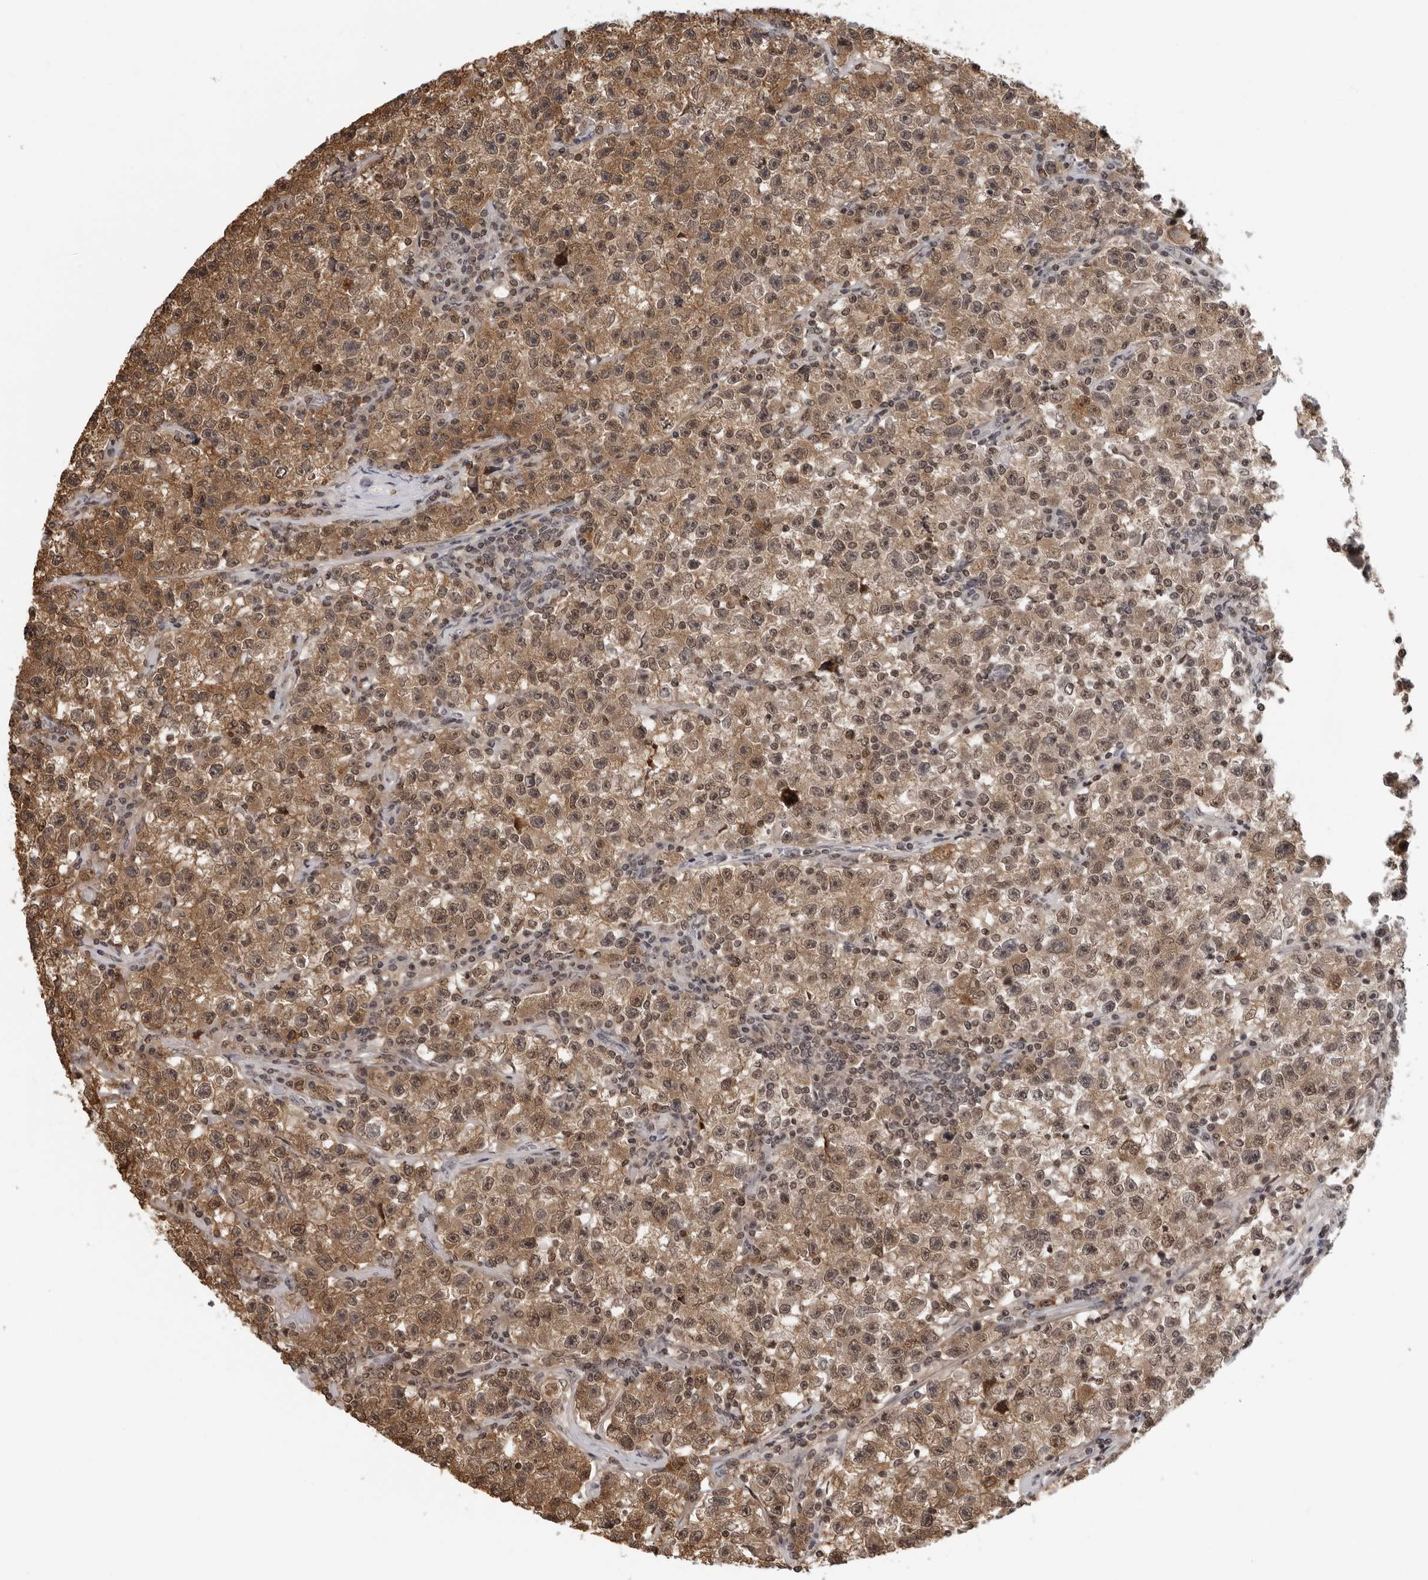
{"staining": {"intensity": "moderate", "quantity": ">75%", "location": "cytoplasmic/membranous,nuclear"}, "tissue": "testis cancer", "cell_type": "Tumor cells", "image_type": "cancer", "snomed": [{"axis": "morphology", "description": "Seminoma, NOS"}, {"axis": "topography", "description": "Testis"}], "caption": "This image reveals seminoma (testis) stained with IHC to label a protein in brown. The cytoplasmic/membranous and nuclear of tumor cells show moderate positivity for the protein. Nuclei are counter-stained blue.", "gene": "HSPH1", "patient": {"sex": "male", "age": 22}}